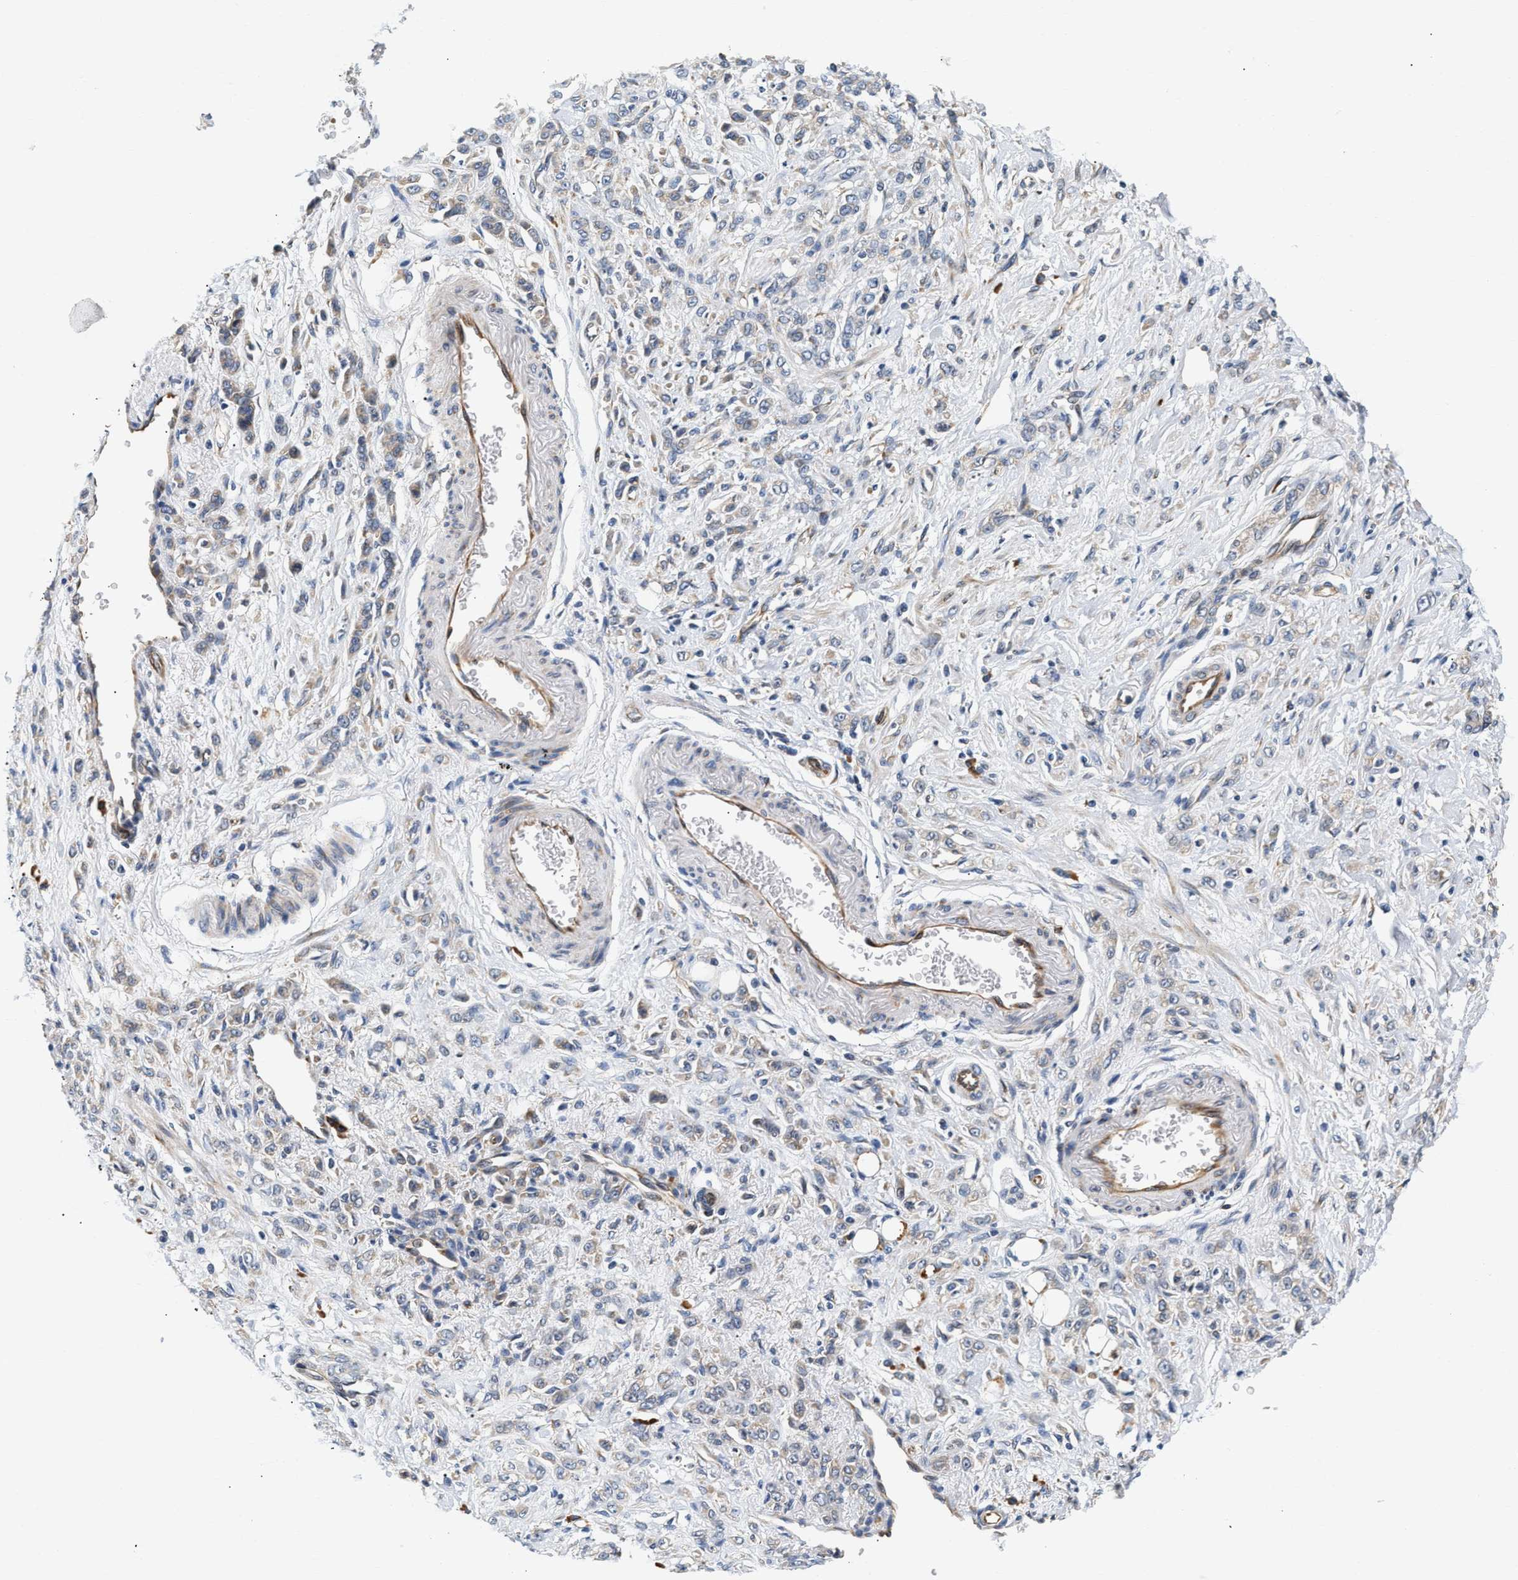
{"staining": {"intensity": "negative", "quantity": "none", "location": "none"}, "tissue": "stomach cancer", "cell_type": "Tumor cells", "image_type": "cancer", "snomed": [{"axis": "morphology", "description": "Normal tissue, NOS"}, {"axis": "morphology", "description": "Adenocarcinoma, NOS"}, {"axis": "topography", "description": "Stomach"}], "caption": "An image of adenocarcinoma (stomach) stained for a protein shows no brown staining in tumor cells.", "gene": "IFT74", "patient": {"sex": "male", "age": 82}}